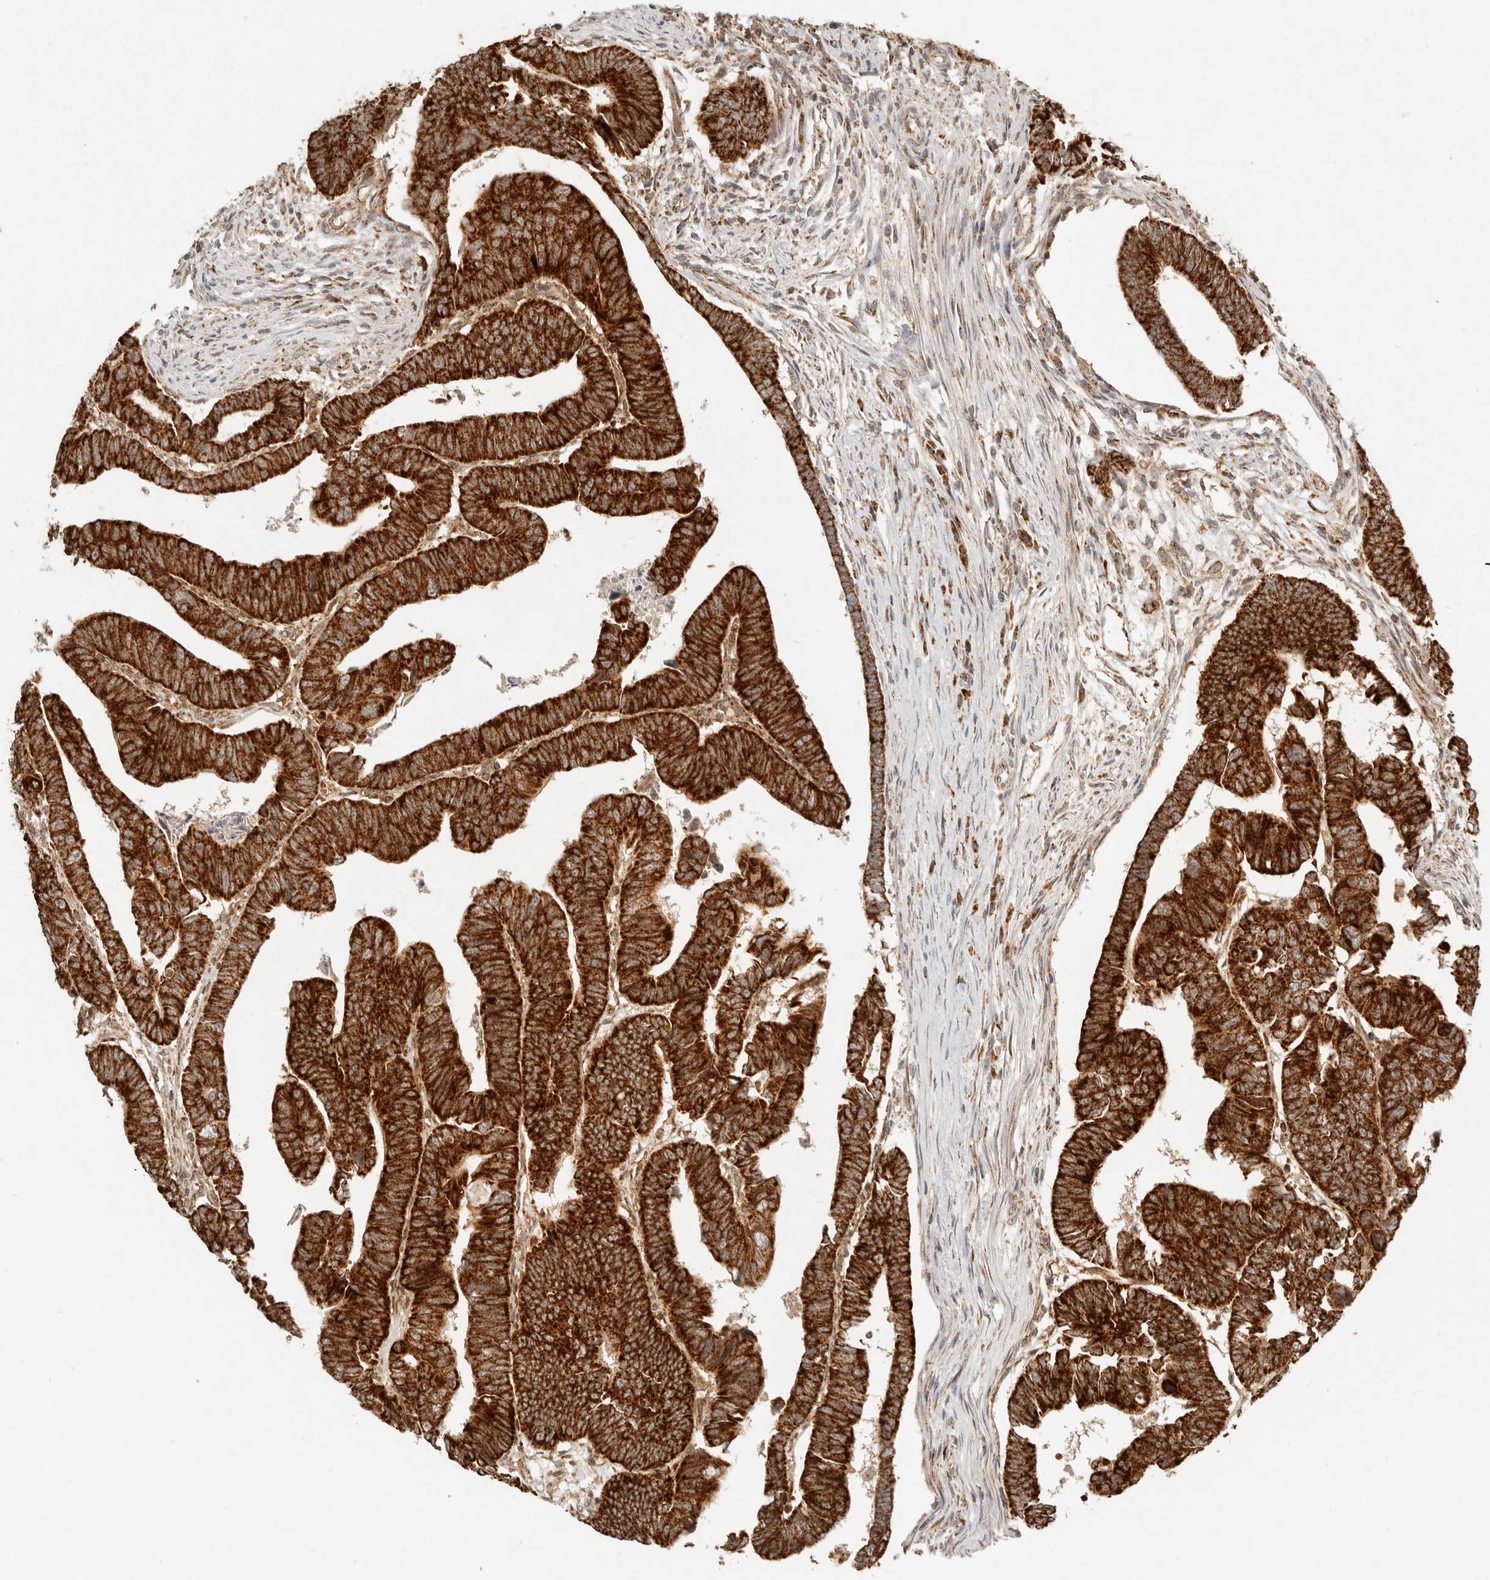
{"staining": {"intensity": "strong", "quantity": ">75%", "location": "cytoplasmic/membranous"}, "tissue": "colorectal cancer", "cell_type": "Tumor cells", "image_type": "cancer", "snomed": [{"axis": "morphology", "description": "Adenocarcinoma, NOS"}, {"axis": "topography", "description": "Rectum"}], "caption": "Colorectal cancer stained with immunohistochemistry (IHC) shows strong cytoplasmic/membranous expression in about >75% of tumor cells.", "gene": "MRPL55", "patient": {"sex": "female", "age": 65}}